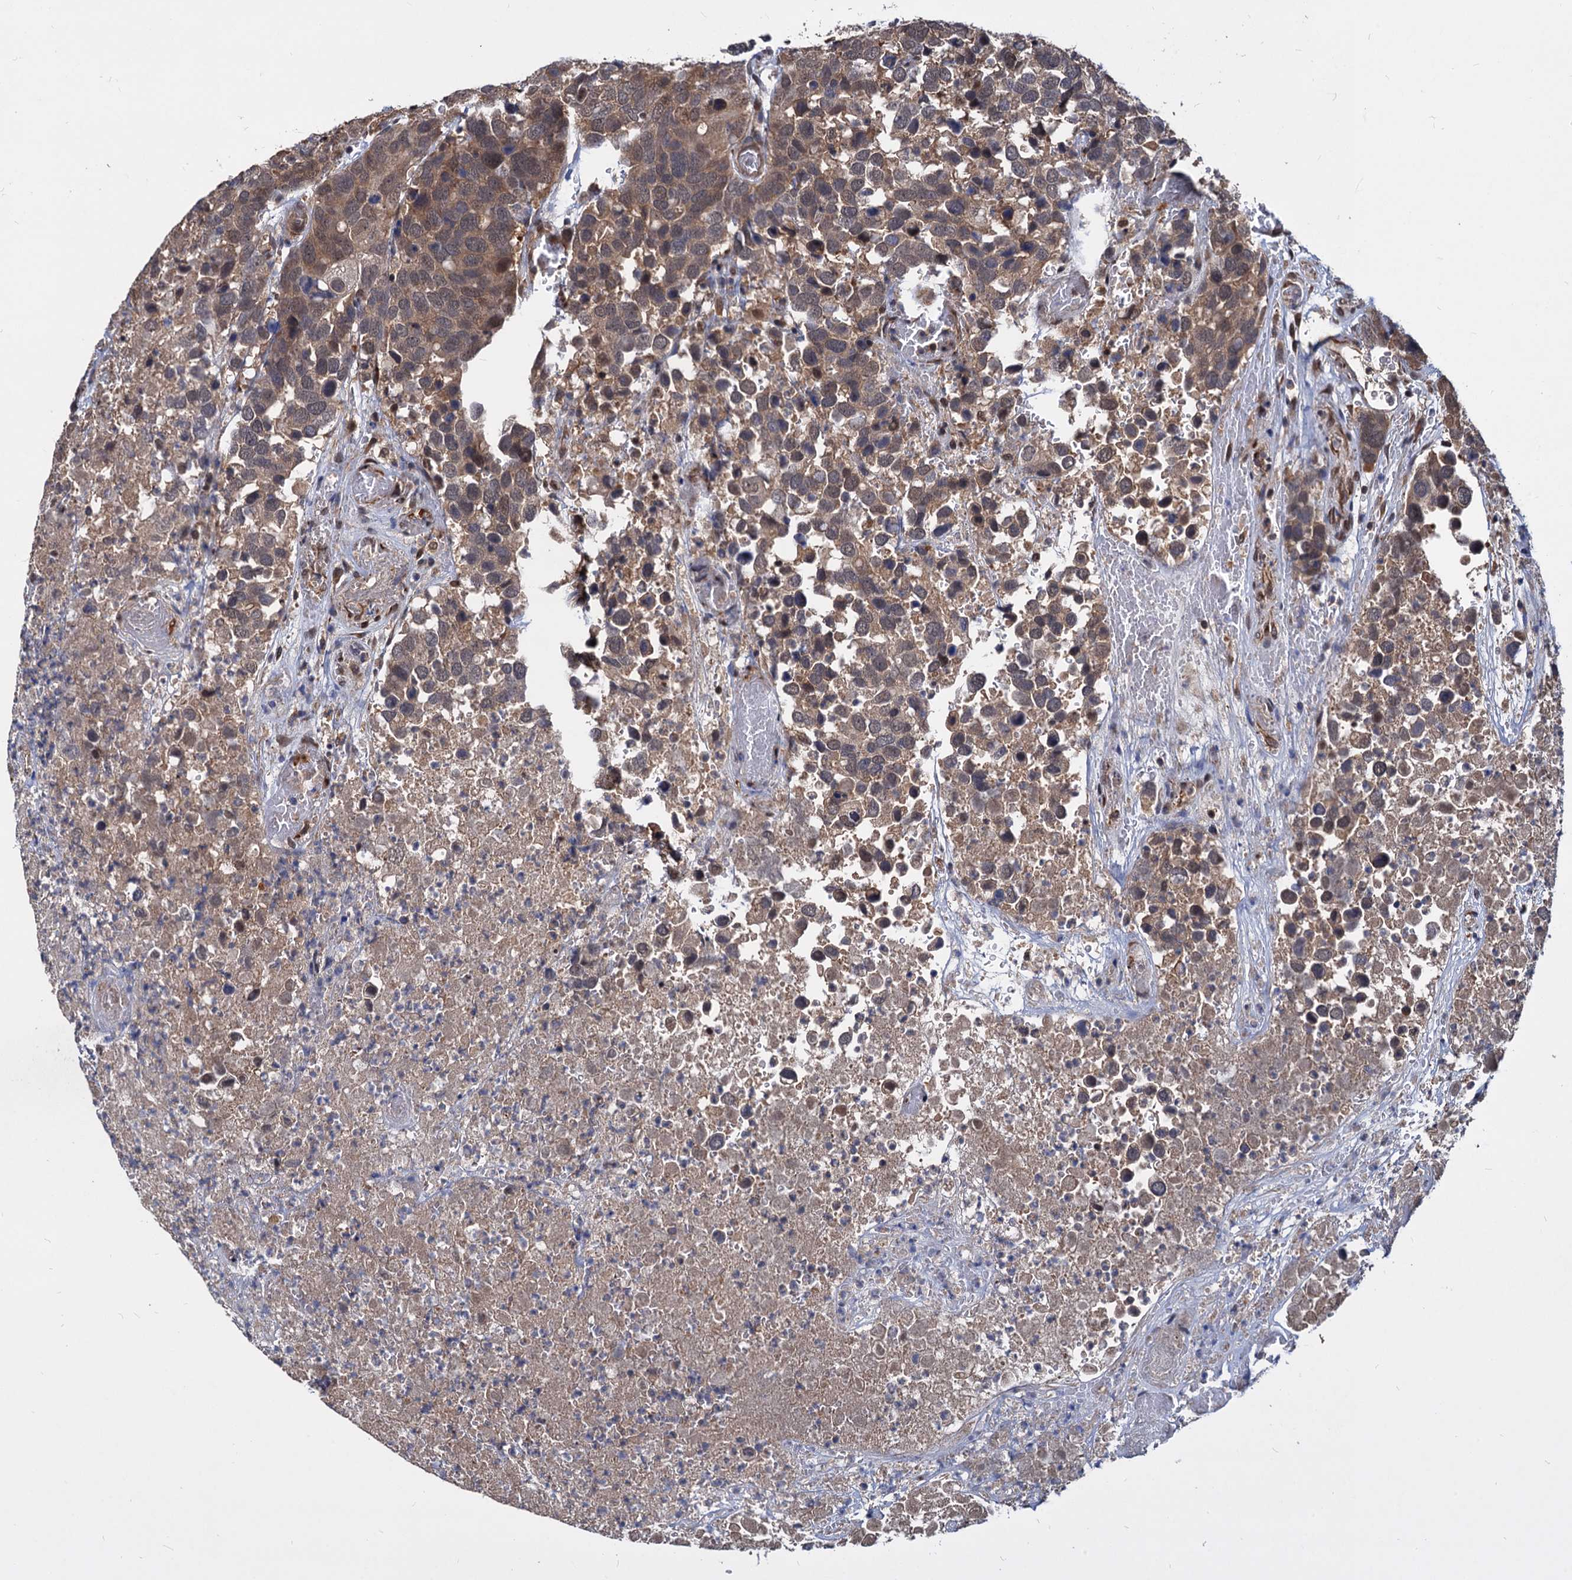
{"staining": {"intensity": "moderate", "quantity": ">75%", "location": "cytoplasmic/membranous"}, "tissue": "breast cancer", "cell_type": "Tumor cells", "image_type": "cancer", "snomed": [{"axis": "morphology", "description": "Duct carcinoma"}, {"axis": "topography", "description": "Breast"}], "caption": "There is medium levels of moderate cytoplasmic/membranous staining in tumor cells of breast invasive ductal carcinoma, as demonstrated by immunohistochemical staining (brown color).", "gene": "PSMD4", "patient": {"sex": "female", "age": 83}}